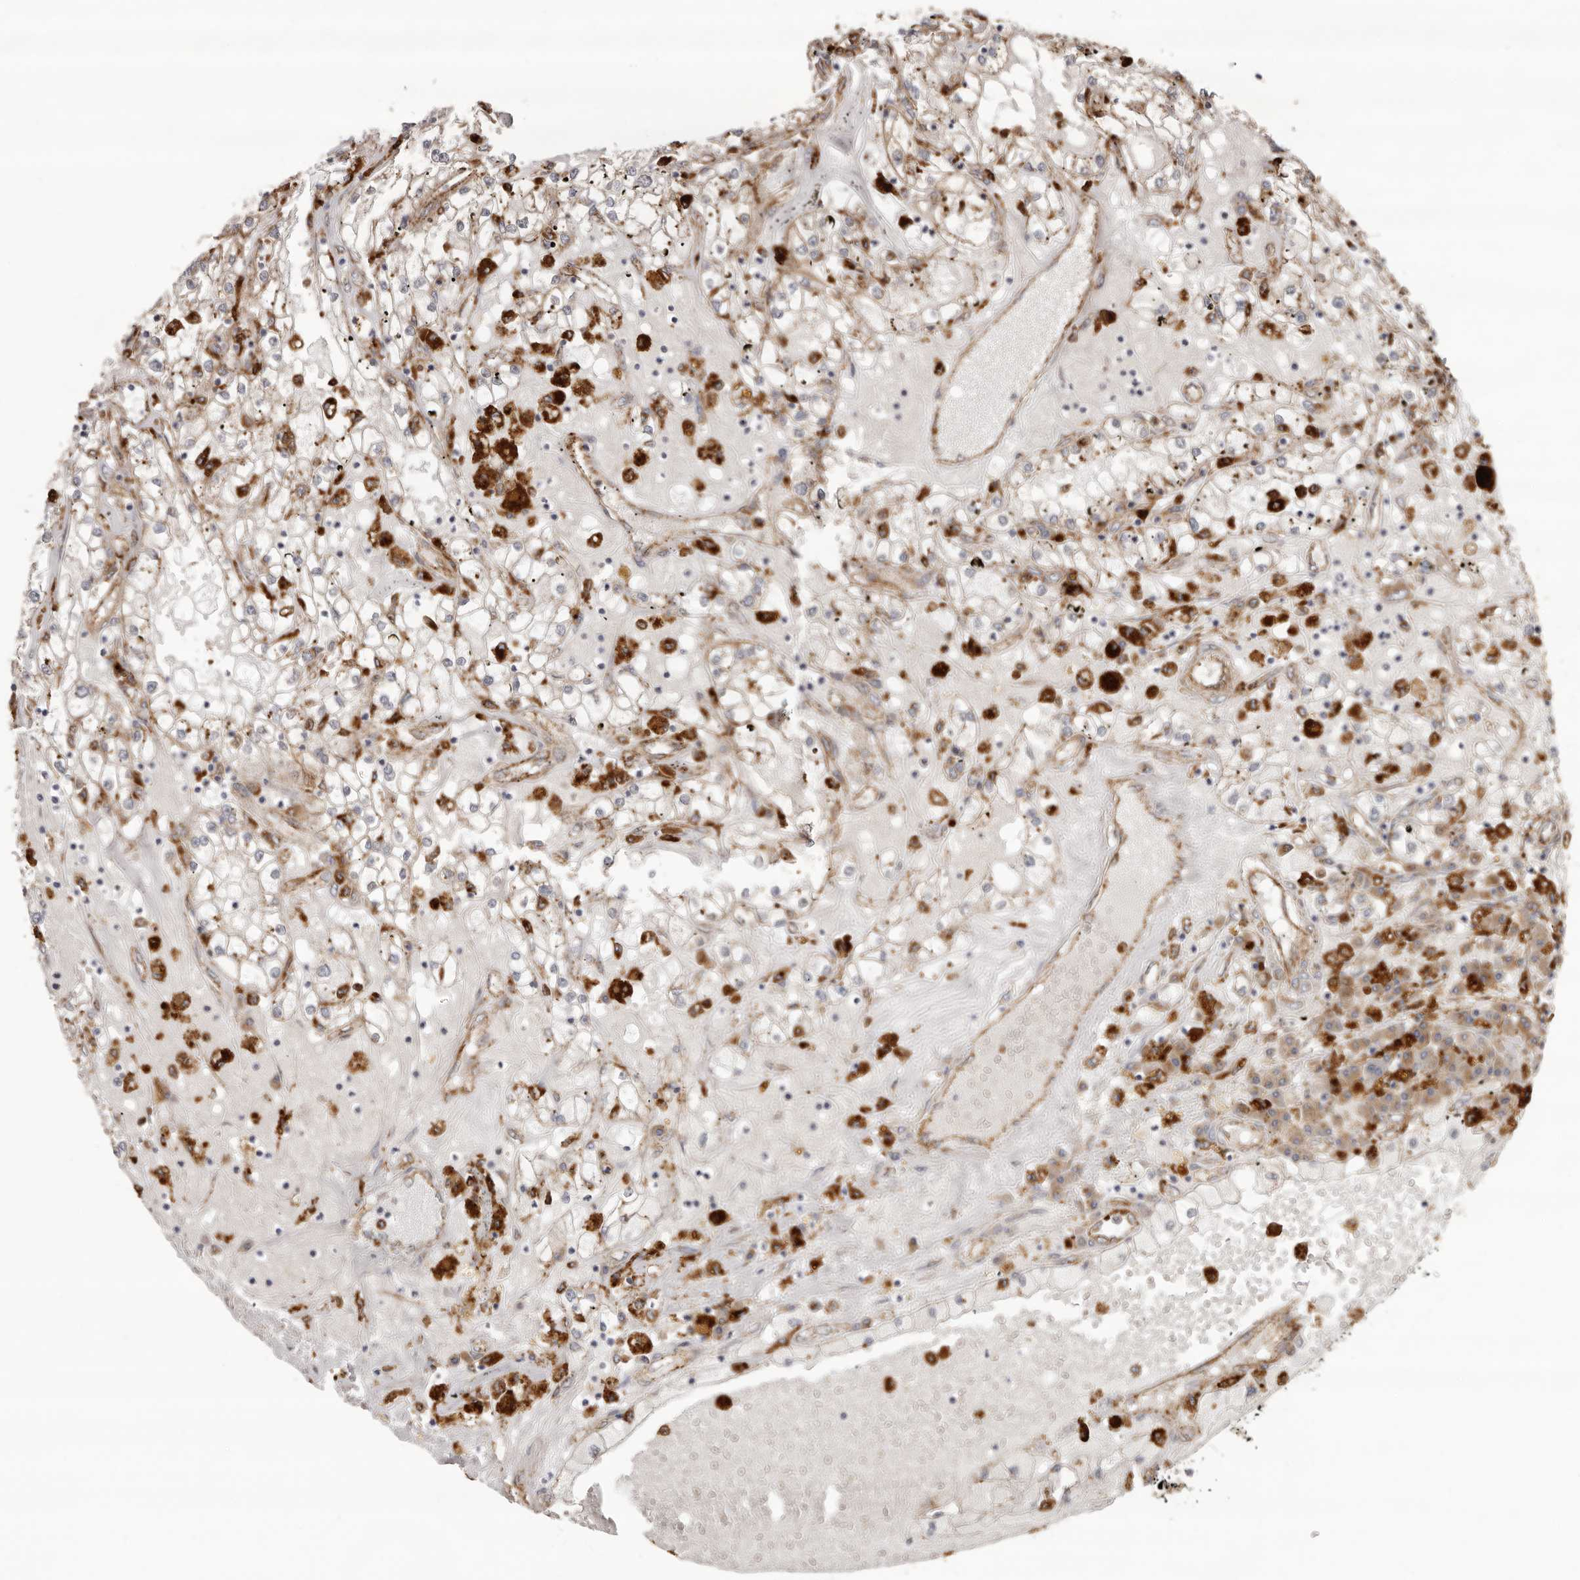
{"staining": {"intensity": "moderate", "quantity": "25%-75%", "location": "cytoplasmic/membranous"}, "tissue": "renal cancer", "cell_type": "Tumor cells", "image_type": "cancer", "snomed": [{"axis": "morphology", "description": "Adenocarcinoma, NOS"}, {"axis": "topography", "description": "Kidney"}], "caption": "Moderate cytoplasmic/membranous positivity is appreciated in about 25%-75% of tumor cells in adenocarcinoma (renal).", "gene": "GRN", "patient": {"sex": "male", "age": 56}}